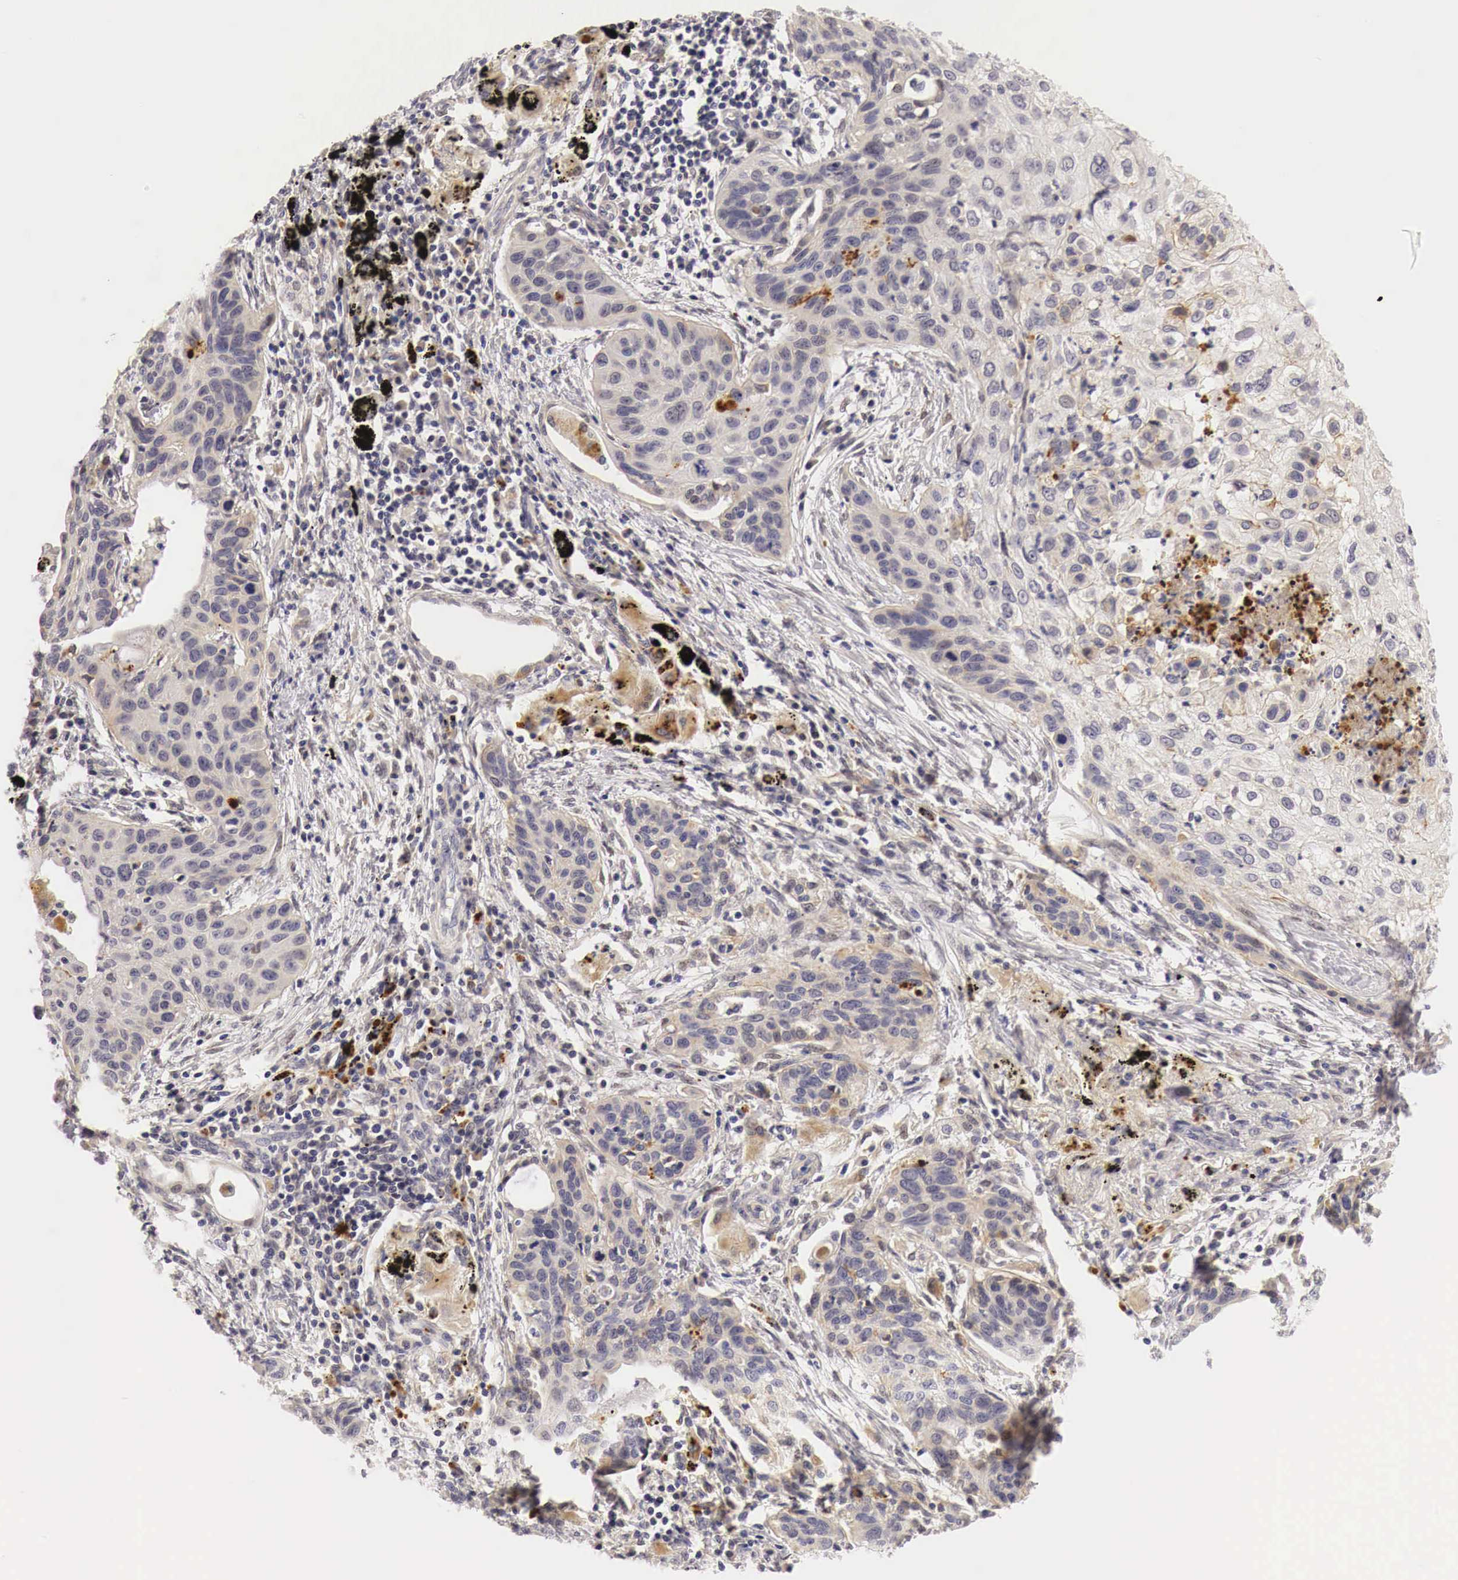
{"staining": {"intensity": "weak", "quantity": "<25%", "location": "cytoplasmic/membranous,nuclear"}, "tissue": "lung cancer", "cell_type": "Tumor cells", "image_type": "cancer", "snomed": [{"axis": "morphology", "description": "Squamous cell carcinoma, NOS"}, {"axis": "topography", "description": "Lung"}], "caption": "This is a image of immunohistochemistry (IHC) staining of squamous cell carcinoma (lung), which shows no staining in tumor cells.", "gene": "CASP3", "patient": {"sex": "male", "age": 71}}